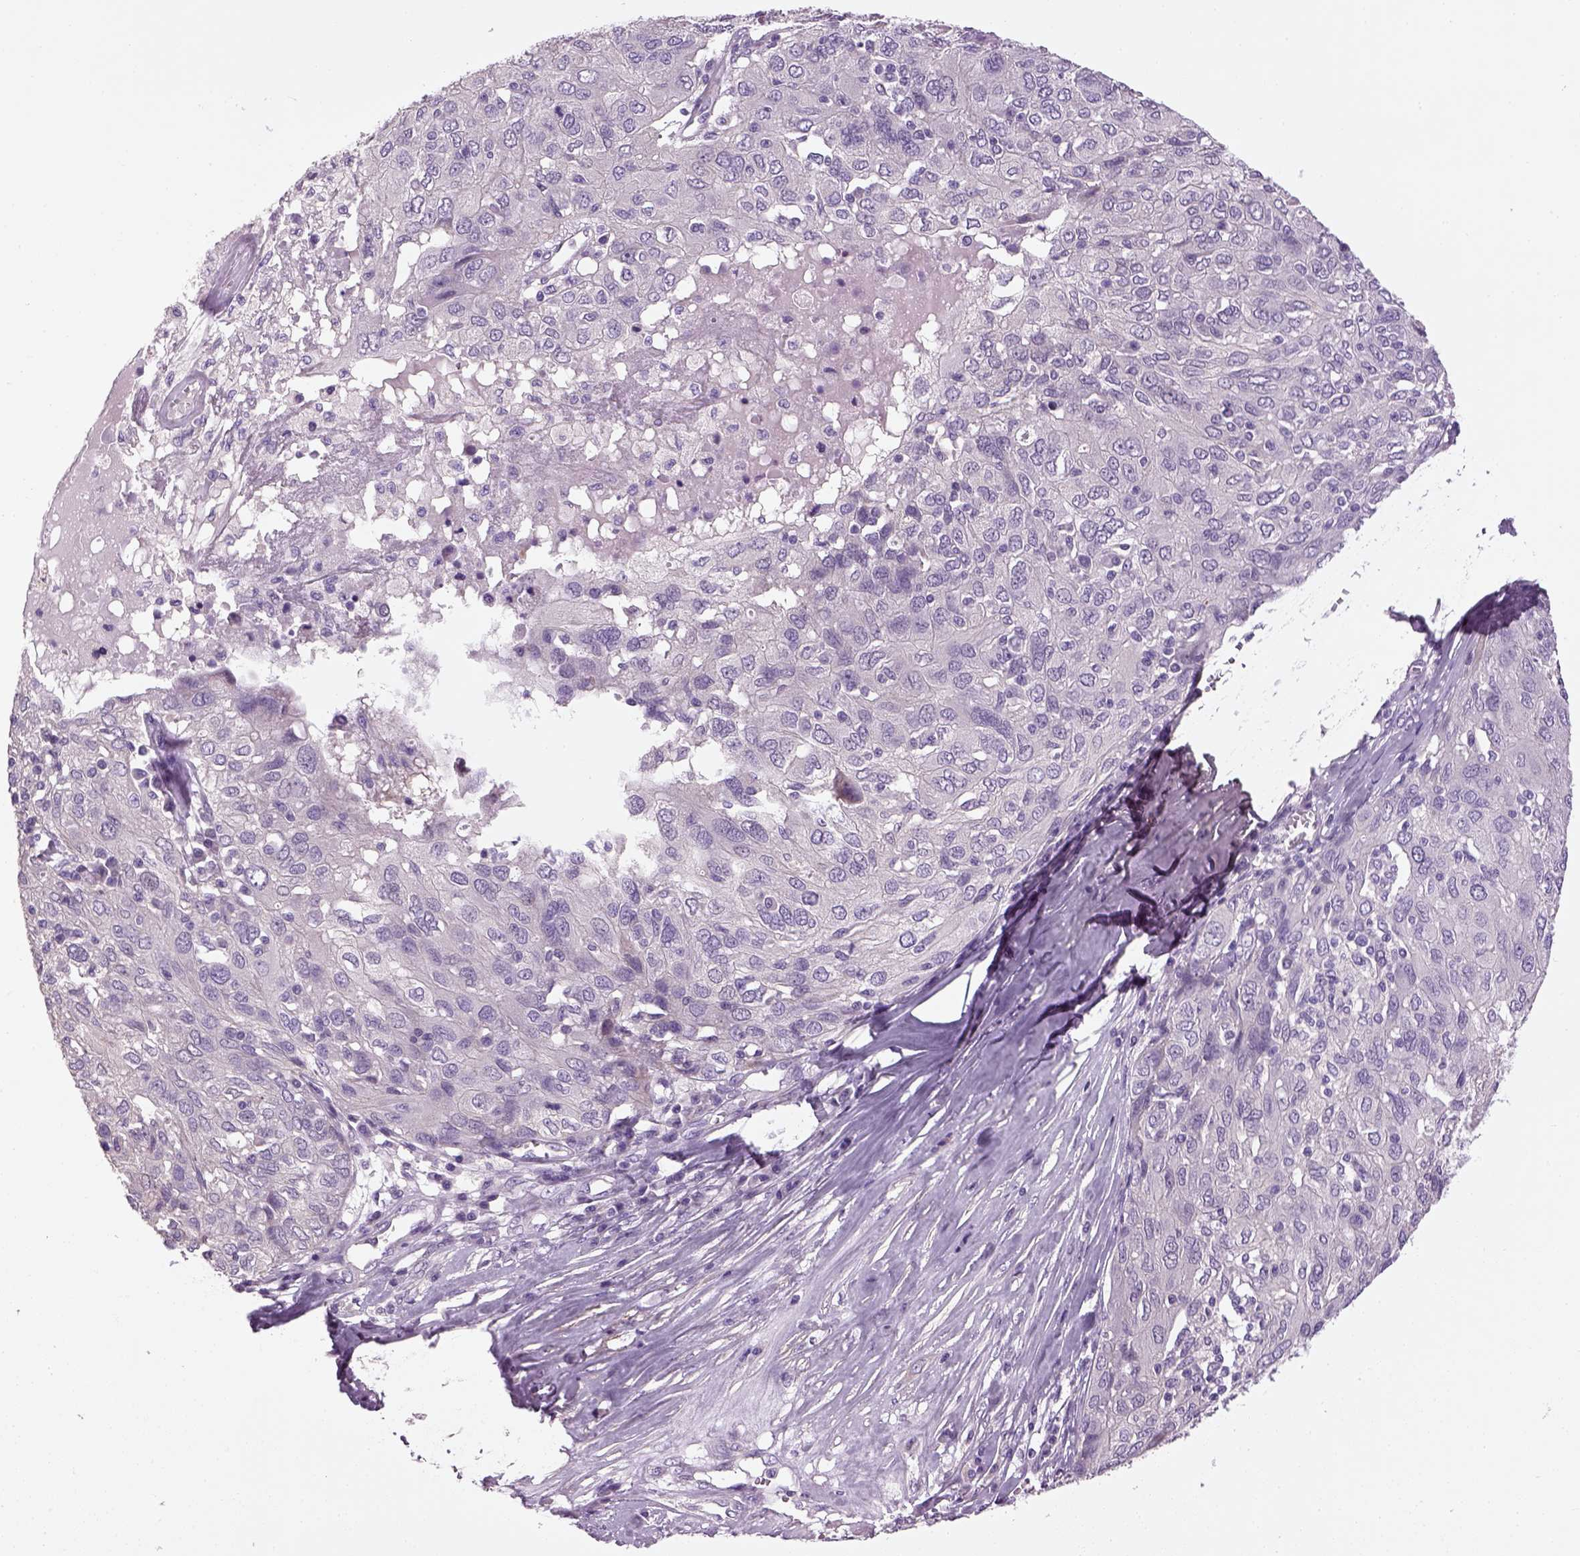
{"staining": {"intensity": "negative", "quantity": "none", "location": "none"}, "tissue": "ovarian cancer", "cell_type": "Tumor cells", "image_type": "cancer", "snomed": [{"axis": "morphology", "description": "Carcinoma, endometroid"}, {"axis": "topography", "description": "Ovary"}], "caption": "DAB immunohistochemical staining of human endometroid carcinoma (ovarian) reveals no significant staining in tumor cells. (Brightfield microscopy of DAB immunohistochemistry at high magnification).", "gene": "ELOVL3", "patient": {"sex": "female", "age": 50}}